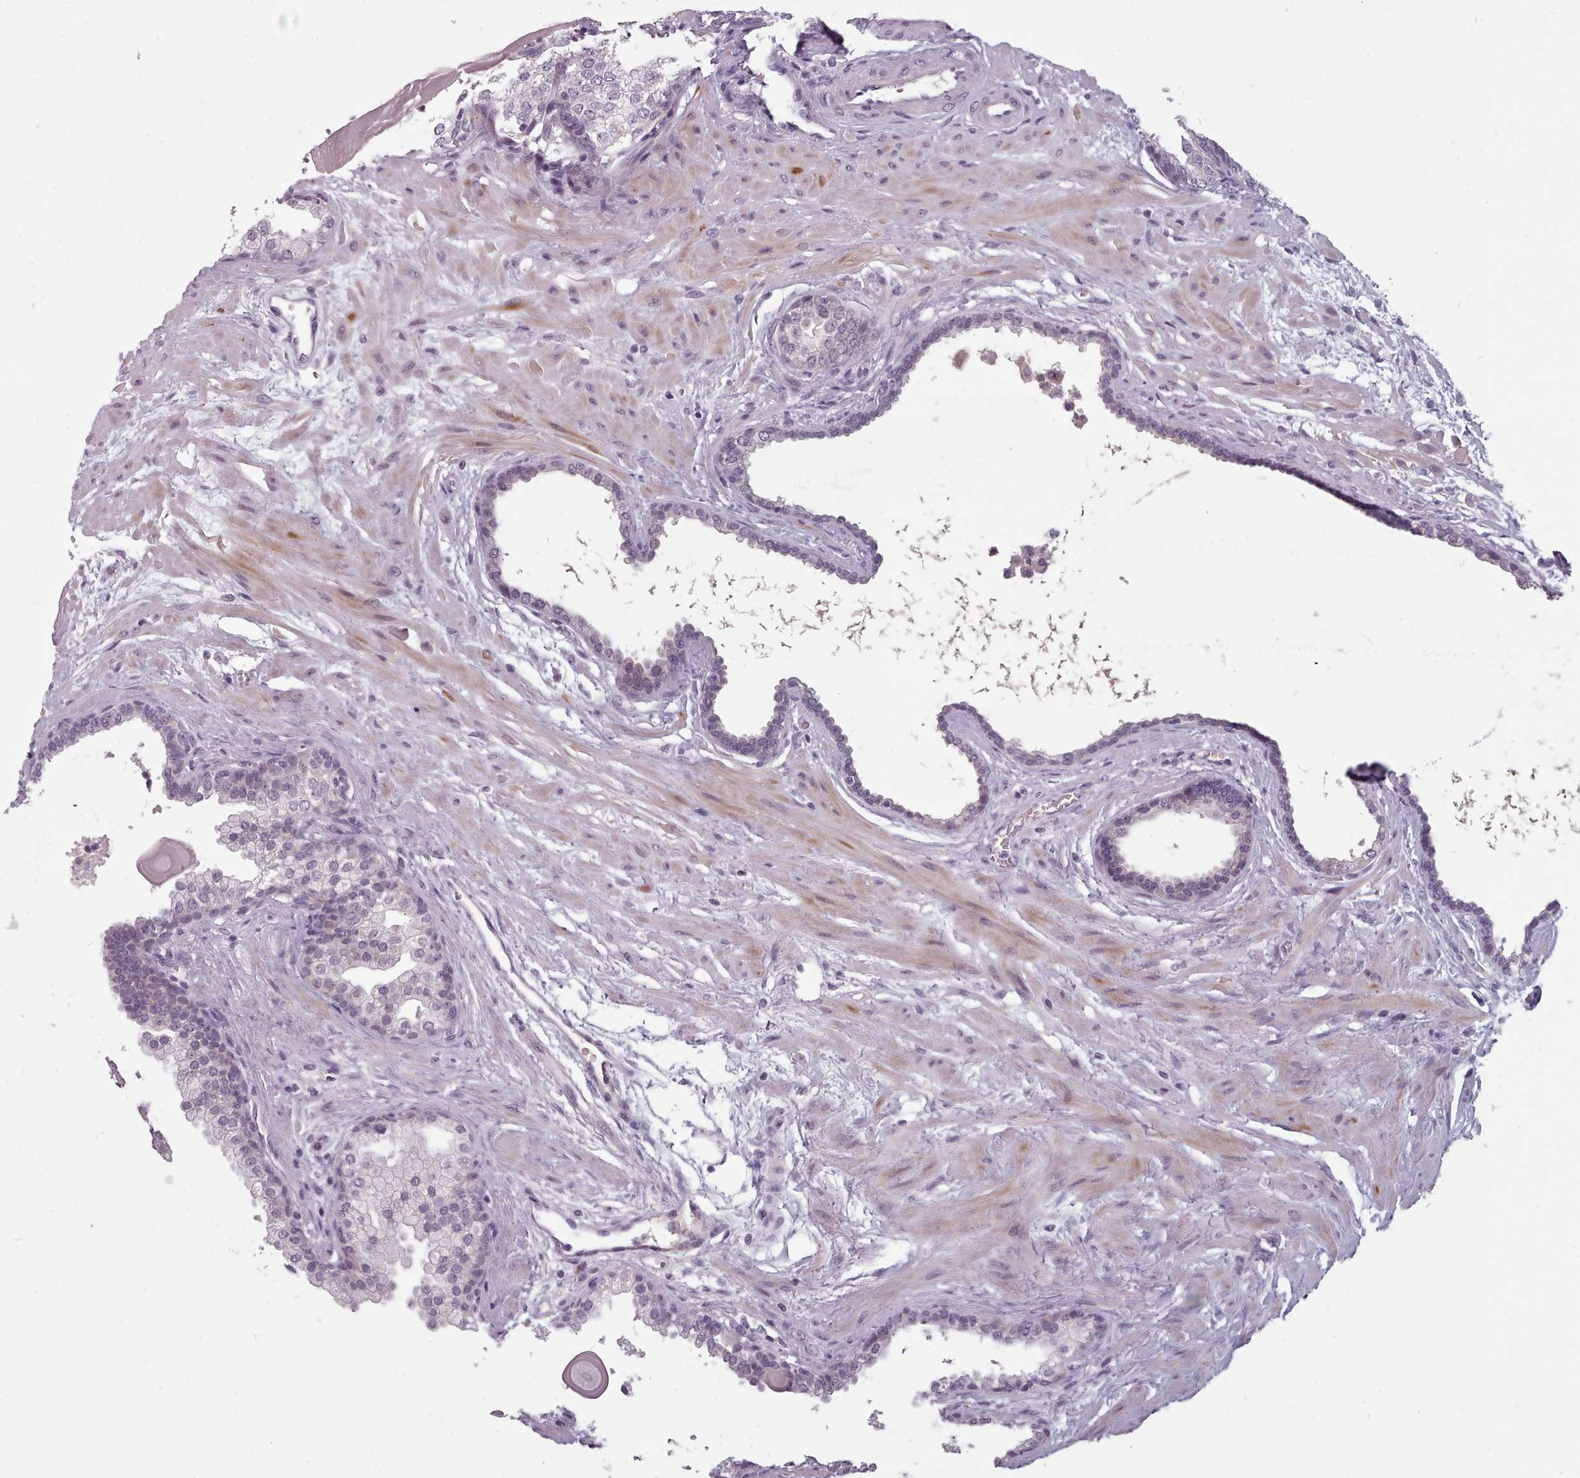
{"staining": {"intensity": "negative", "quantity": "none", "location": "none"}, "tissue": "prostate", "cell_type": "Glandular cells", "image_type": "normal", "snomed": [{"axis": "morphology", "description": "Normal tissue, NOS"}, {"axis": "topography", "description": "Prostate"}], "caption": "Immunohistochemistry (IHC) of normal prostate reveals no expression in glandular cells.", "gene": "PBX4", "patient": {"sex": "male", "age": 48}}